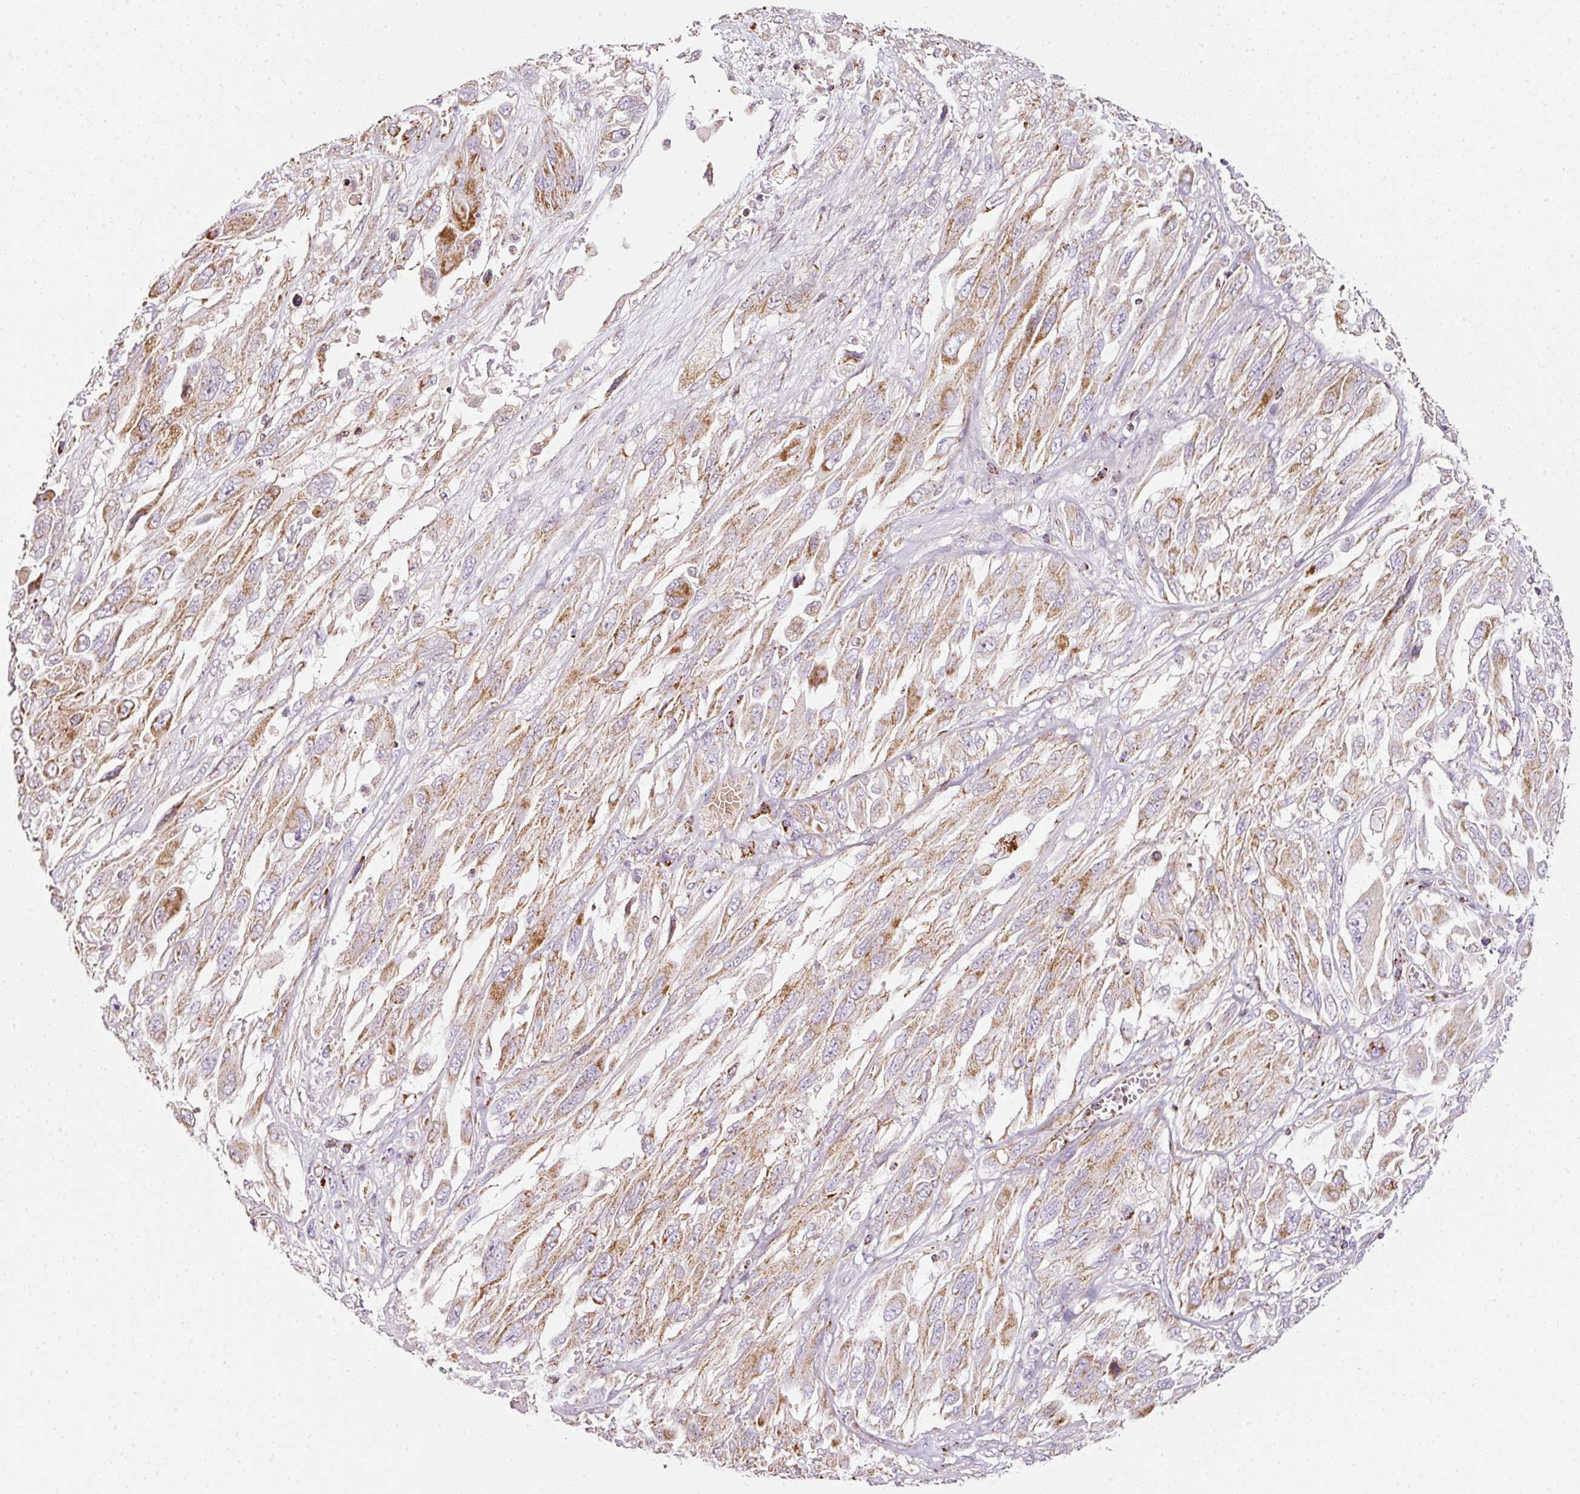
{"staining": {"intensity": "moderate", "quantity": ">75%", "location": "cytoplasmic/membranous"}, "tissue": "melanoma", "cell_type": "Tumor cells", "image_type": "cancer", "snomed": [{"axis": "morphology", "description": "Malignant melanoma, NOS"}, {"axis": "topography", "description": "Skin"}], "caption": "Brown immunohistochemical staining in human malignant melanoma reveals moderate cytoplasmic/membranous staining in approximately >75% of tumor cells. The protein of interest is stained brown, and the nuclei are stained in blue (DAB IHC with brightfield microscopy, high magnification).", "gene": "SDHA", "patient": {"sex": "female", "age": 91}}